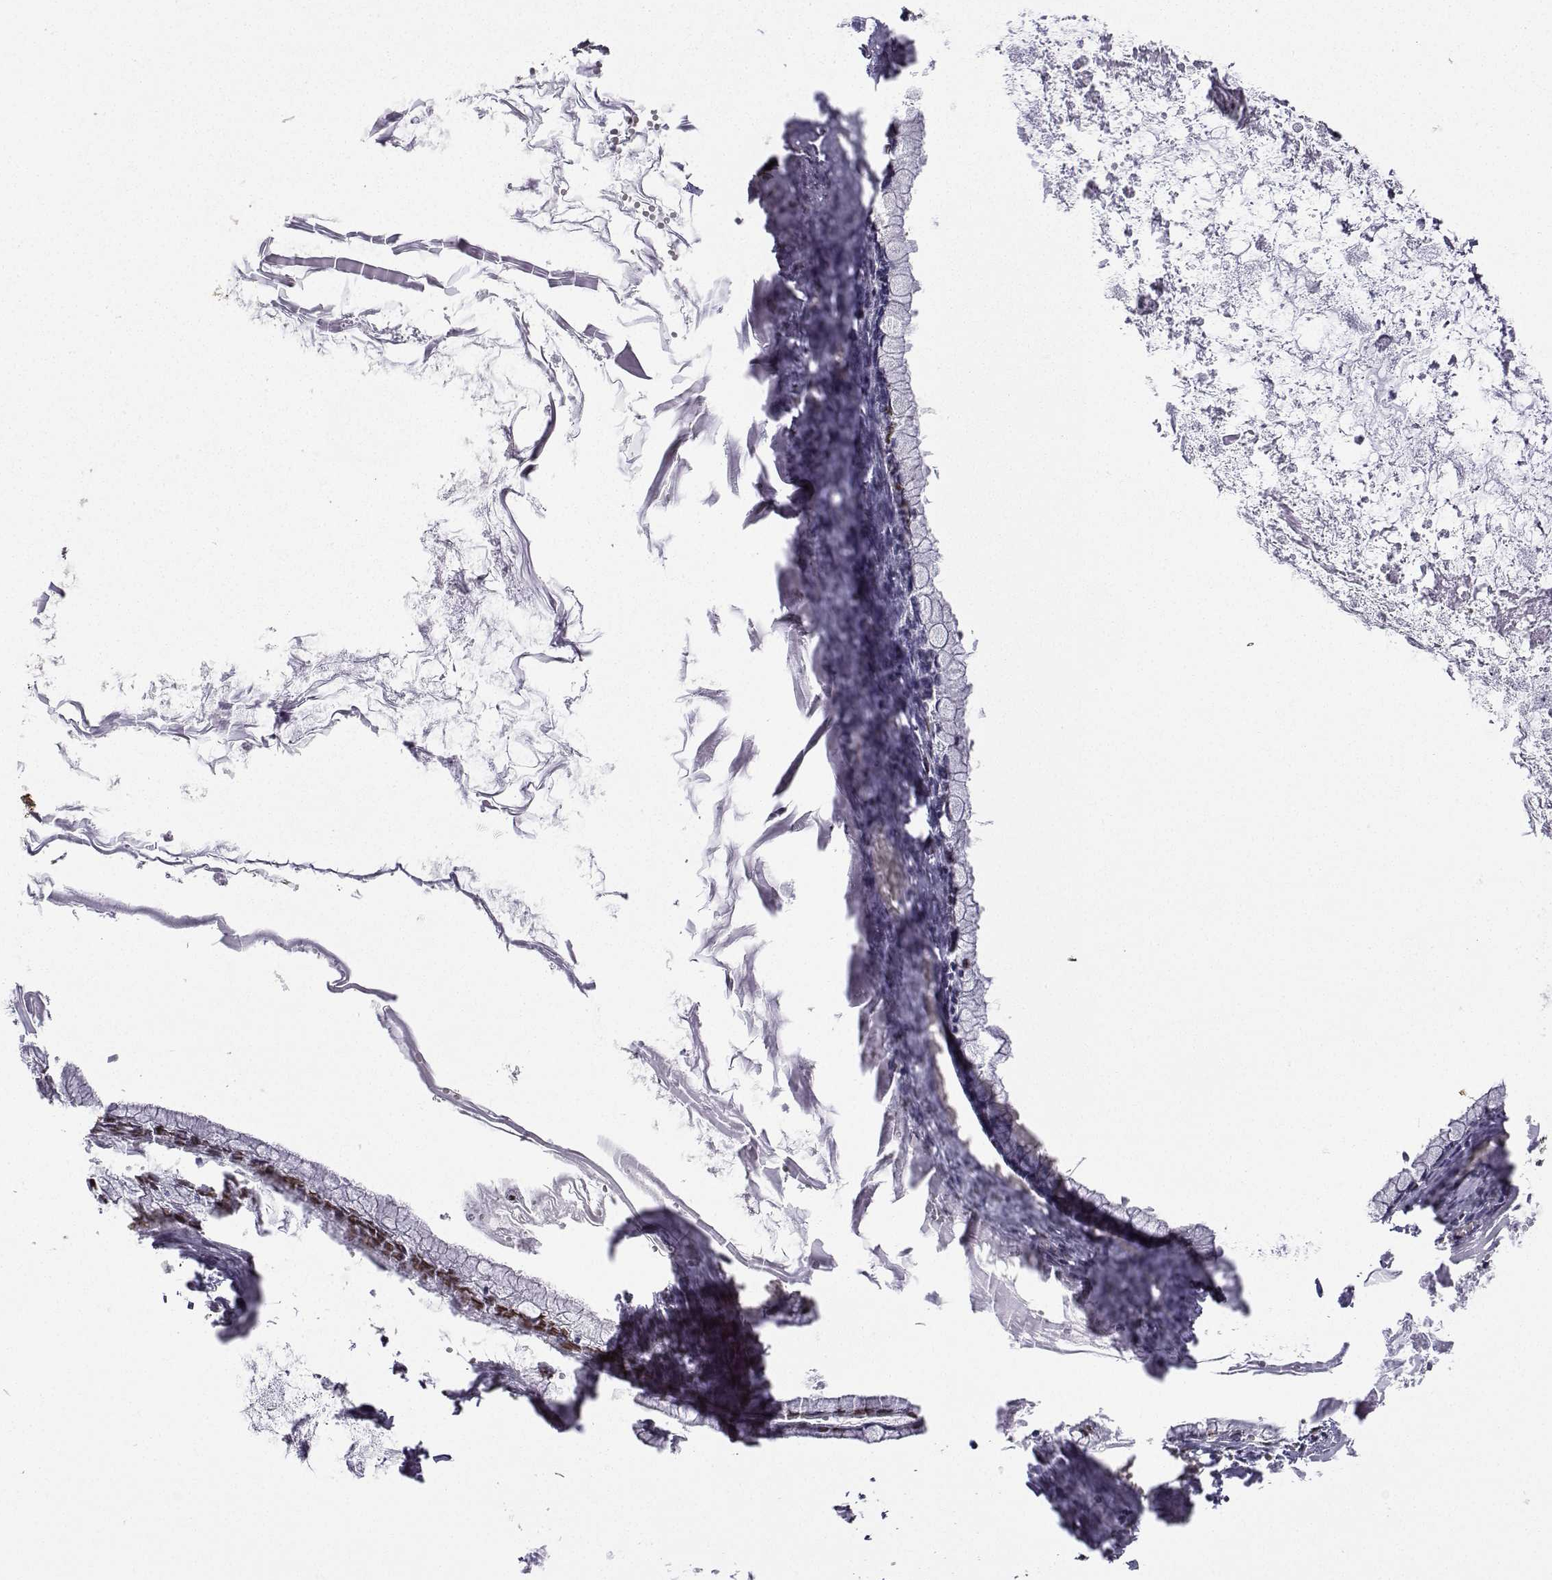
{"staining": {"intensity": "moderate", "quantity": ">75%", "location": "nuclear"}, "tissue": "ovarian cancer", "cell_type": "Tumor cells", "image_type": "cancer", "snomed": [{"axis": "morphology", "description": "Cystadenocarcinoma, mucinous, NOS"}, {"axis": "topography", "description": "Ovary"}], "caption": "Immunohistochemistry (IHC) micrograph of neoplastic tissue: human ovarian cancer stained using immunohistochemistry (IHC) exhibits medium levels of moderate protein expression localized specifically in the nuclear of tumor cells, appearing as a nuclear brown color.", "gene": "PHGDH", "patient": {"sex": "female", "age": 67}}